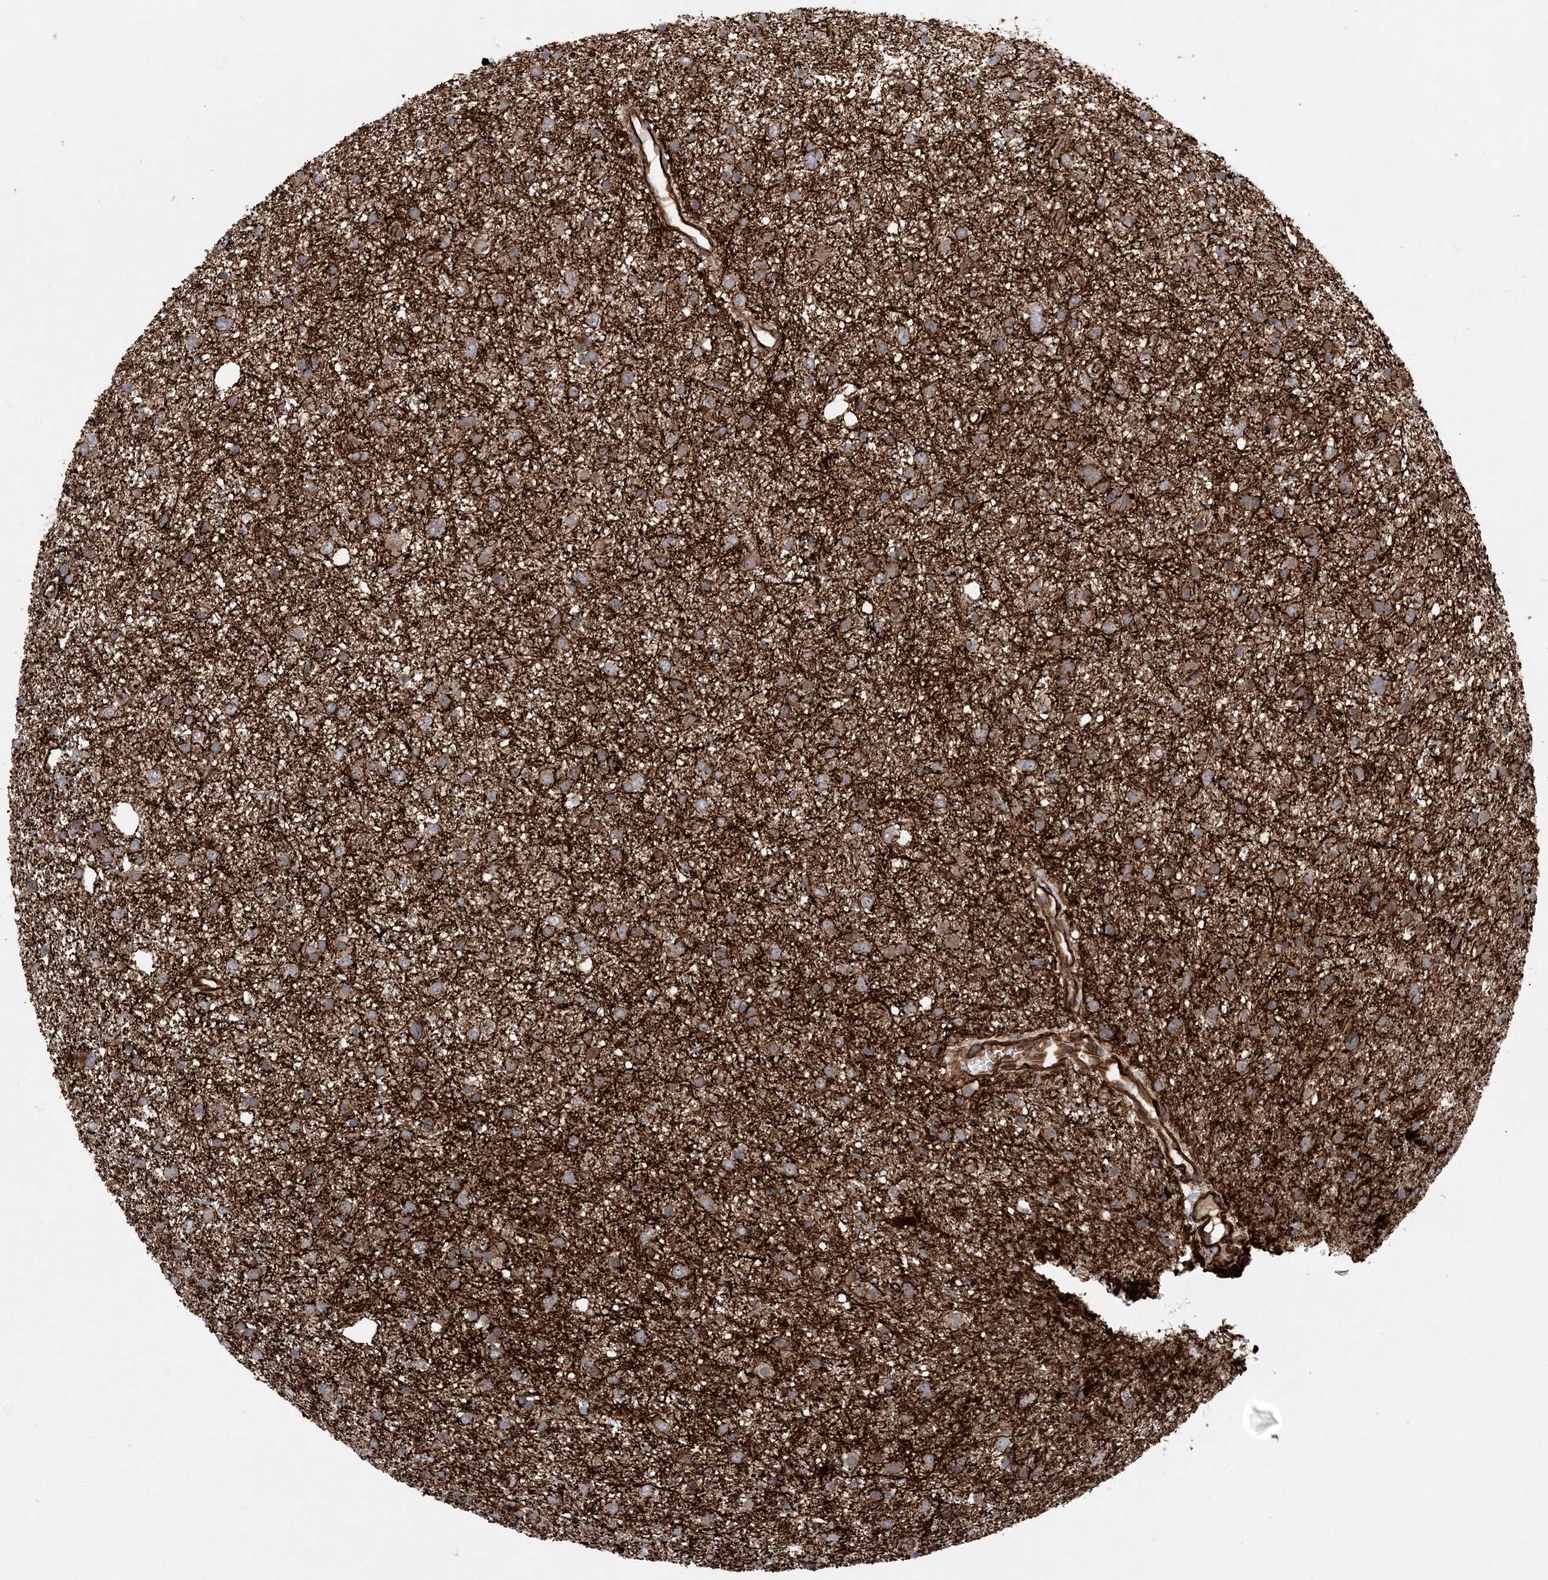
{"staining": {"intensity": "weak", "quantity": "<25%", "location": "cytoplasmic/membranous"}, "tissue": "glioma", "cell_type": "Tumor cells", "image_type": "cancer", "snomed": [{"axis": "morphology", "description": "Glioma, malignant, Low grade"}, {"axis": "topography", "description": "Cerebral cortex"}], "caption": "The immunohistochemistry (IHC) micrograph has no significant expression in tumor cells of malignant low-grade glioma tissue. Brightfield microscopy of immunohistochemistry stained with DAB (brown) and hematoxylin (blue), captured at high magnification.", "gene": "FAM114A2", "patient": {"sex": "female", "age": 39}}